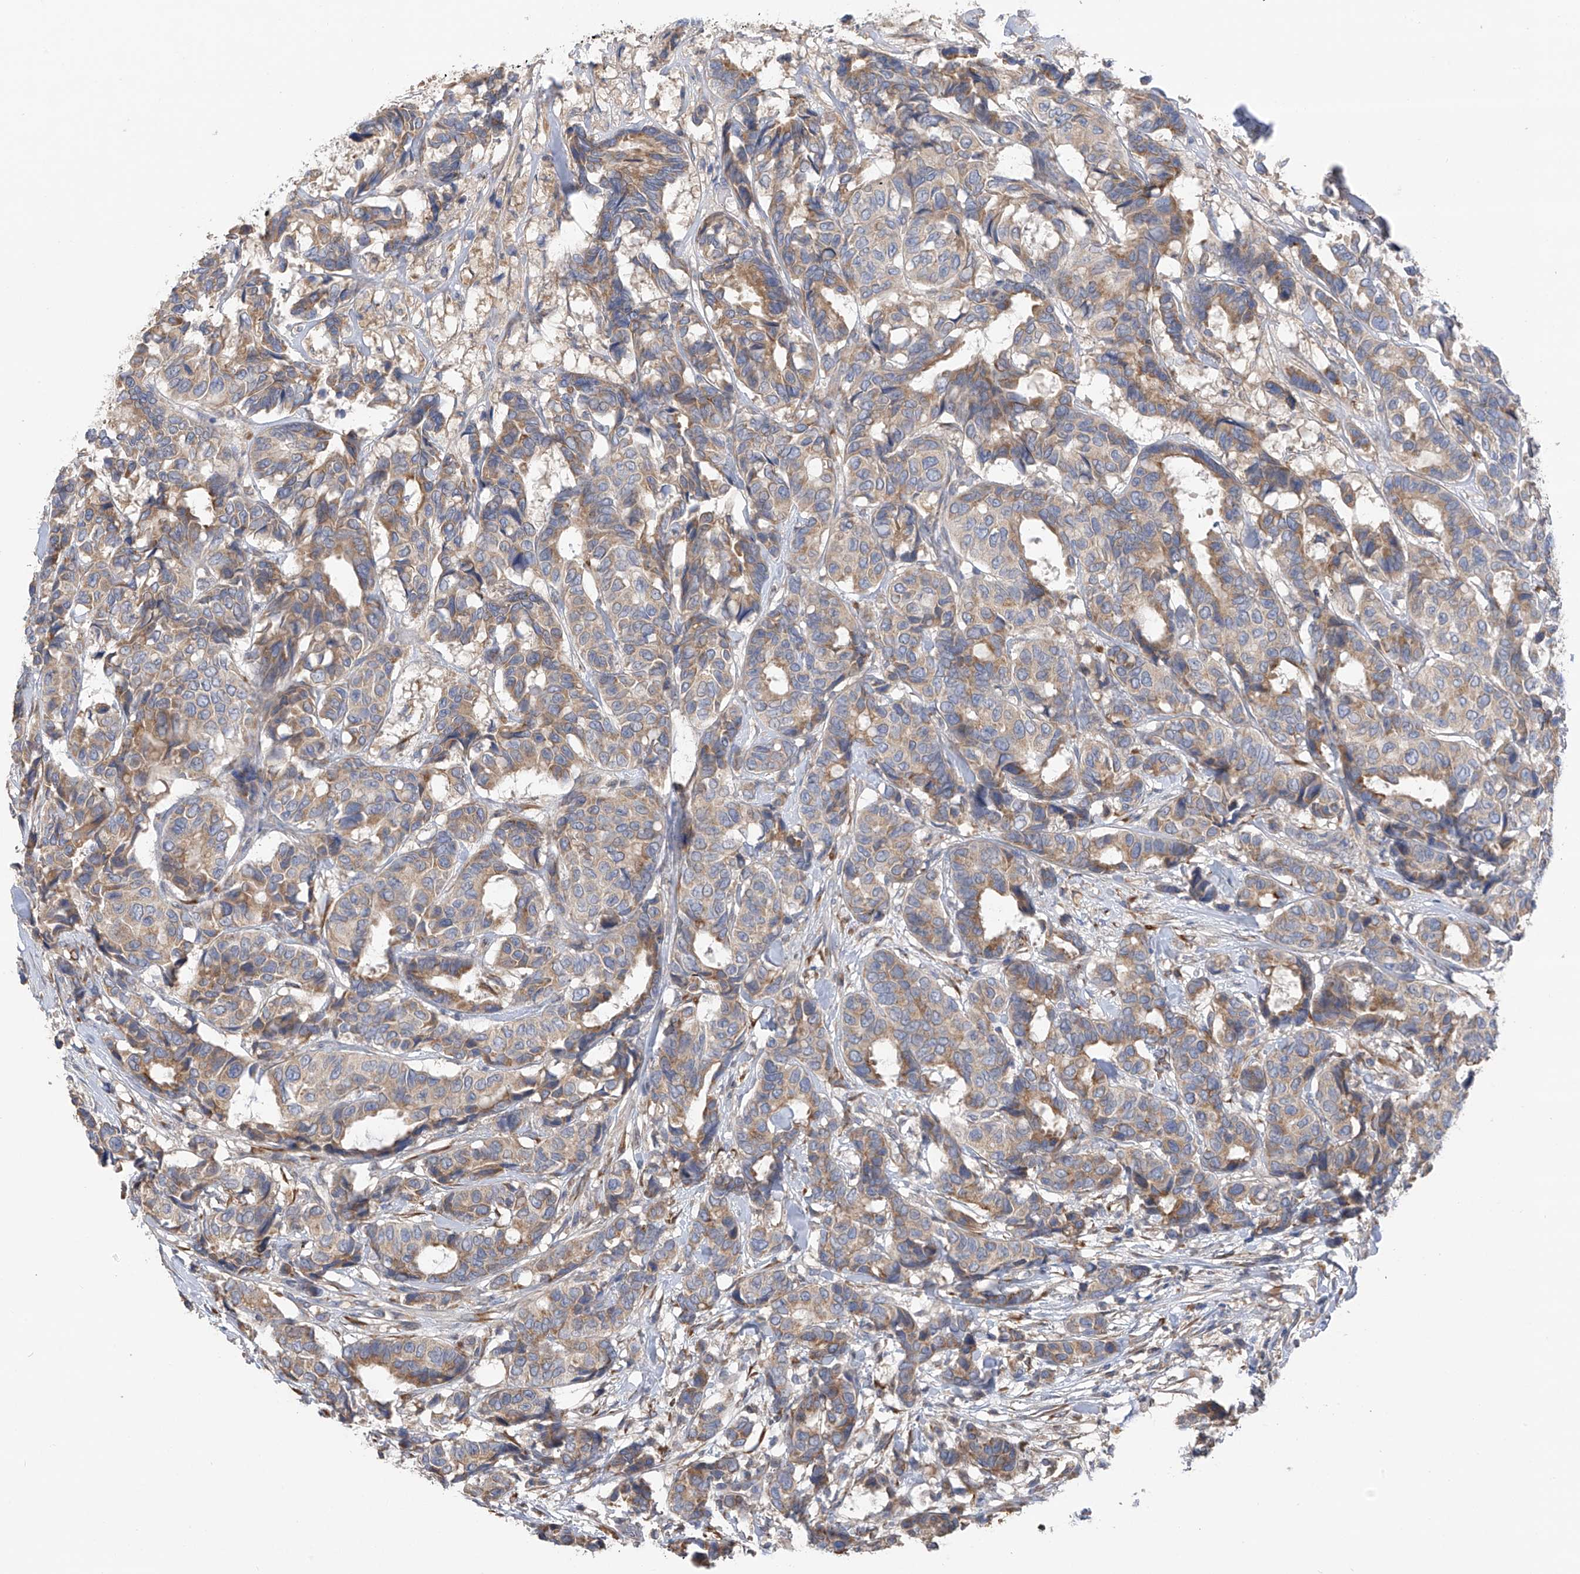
{"staining": {"intensity": "moderate", "quantity": "25%-75%", "location": "cytoplasmic/membranous"}, "tissue": "breast cancer", "cell_type": "Tumor cells", "image_type": "cancer", "snomed": [{"axis": "morphology", "description": "Duct carcinoma"}, {"axis": "topography", "description": "Breast"}], "caption": "Immunohistochemistry (DAB (3,3'-diaminobenzidine)) staining of invasive ductal carcinoma (breast) demonstrates moderate cytoplasmic/membranous protein positivity in about 25%-75% of tumor cells.", "gene": "GALNTL6", "patient": {"sex": "female", "age": 87}}